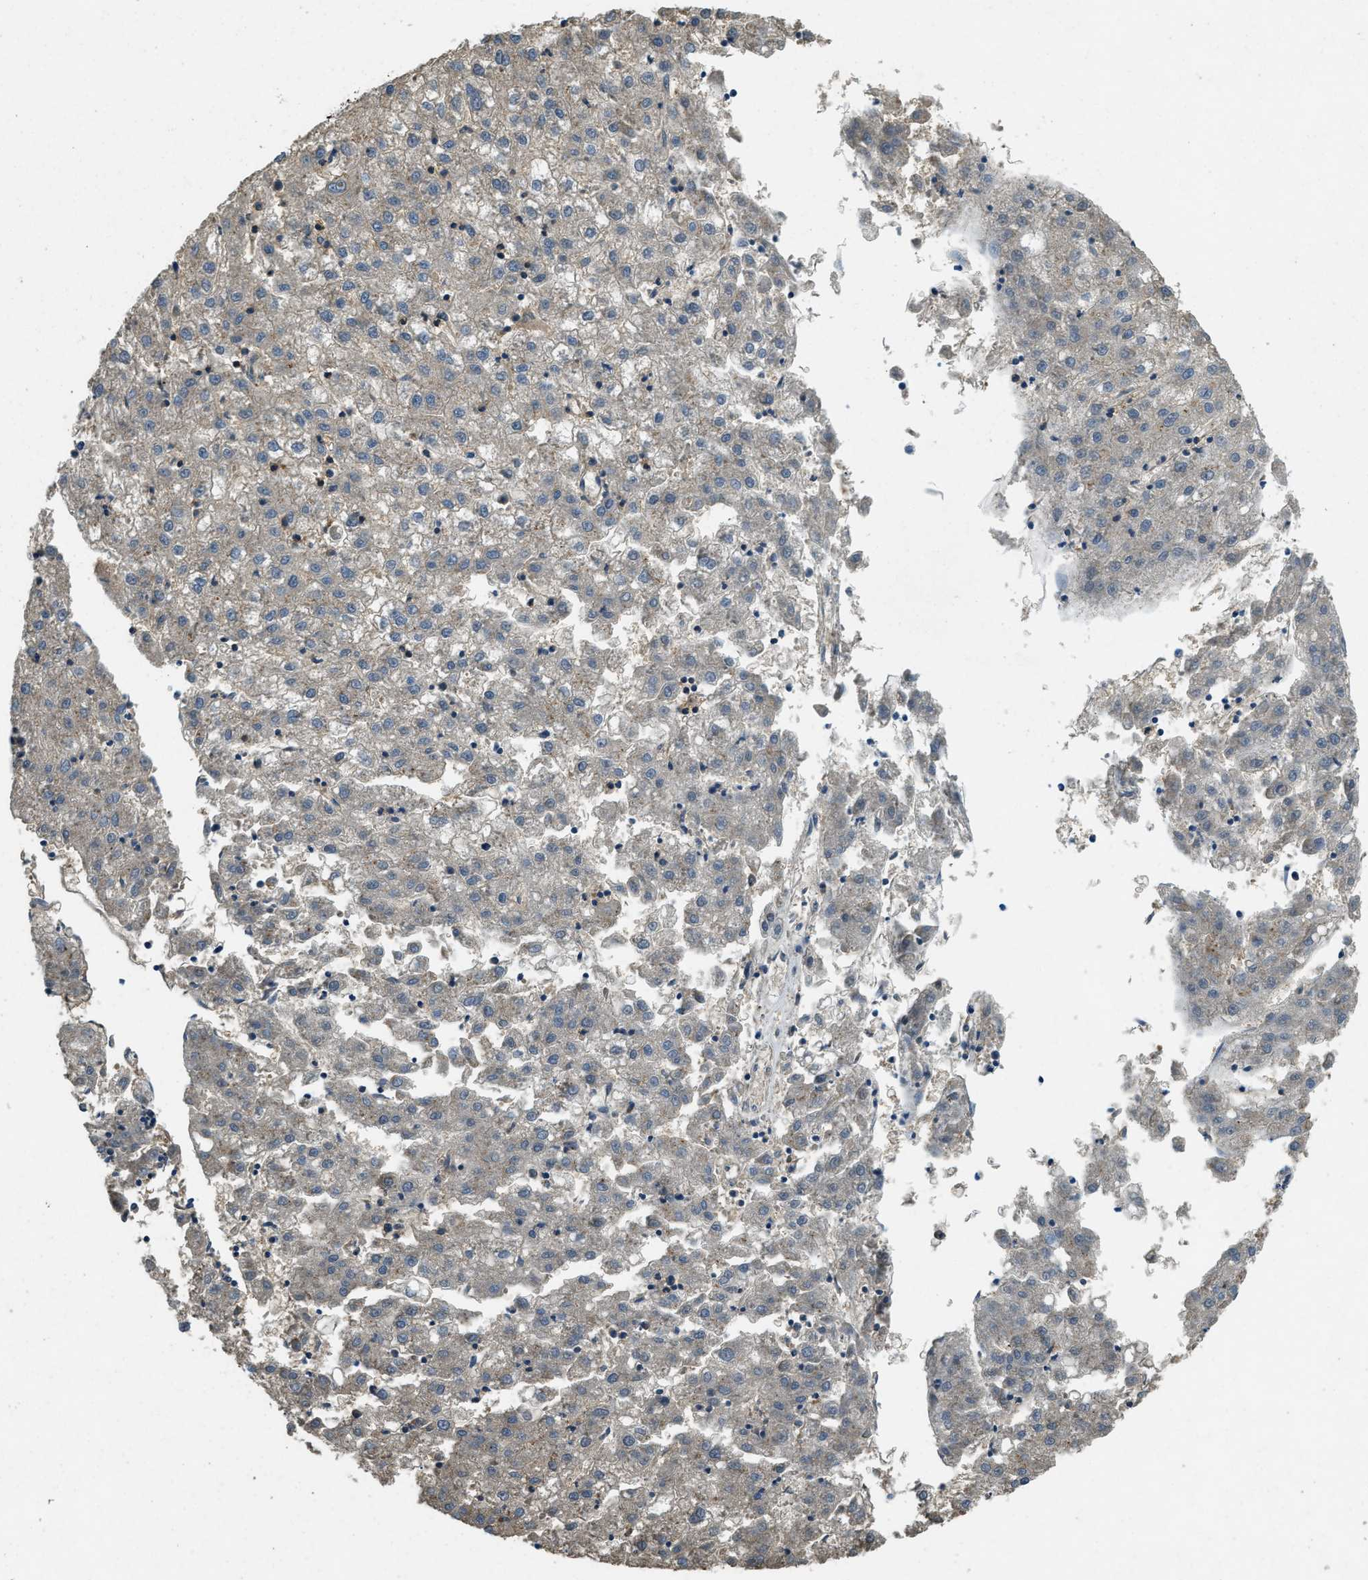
{"staining": {"intensity": "negative", "quantity": "none", "location": "none"}, "tissue": "liver cancer", "cell_type": "Tumor cells", "image_type": "cancer", "snomed": [{"axis": "morphology", "description": "Carcinoma, Hepatocellular, NOS"}, {"axis": "topography", "description": "Liver"}], "caption": "The histopathology image shows no significant staining in tumor cells of liver hepatocellular carcinoma.", "gene": "ATP8B1", "patient": {"sex": "male", "age": 72}}